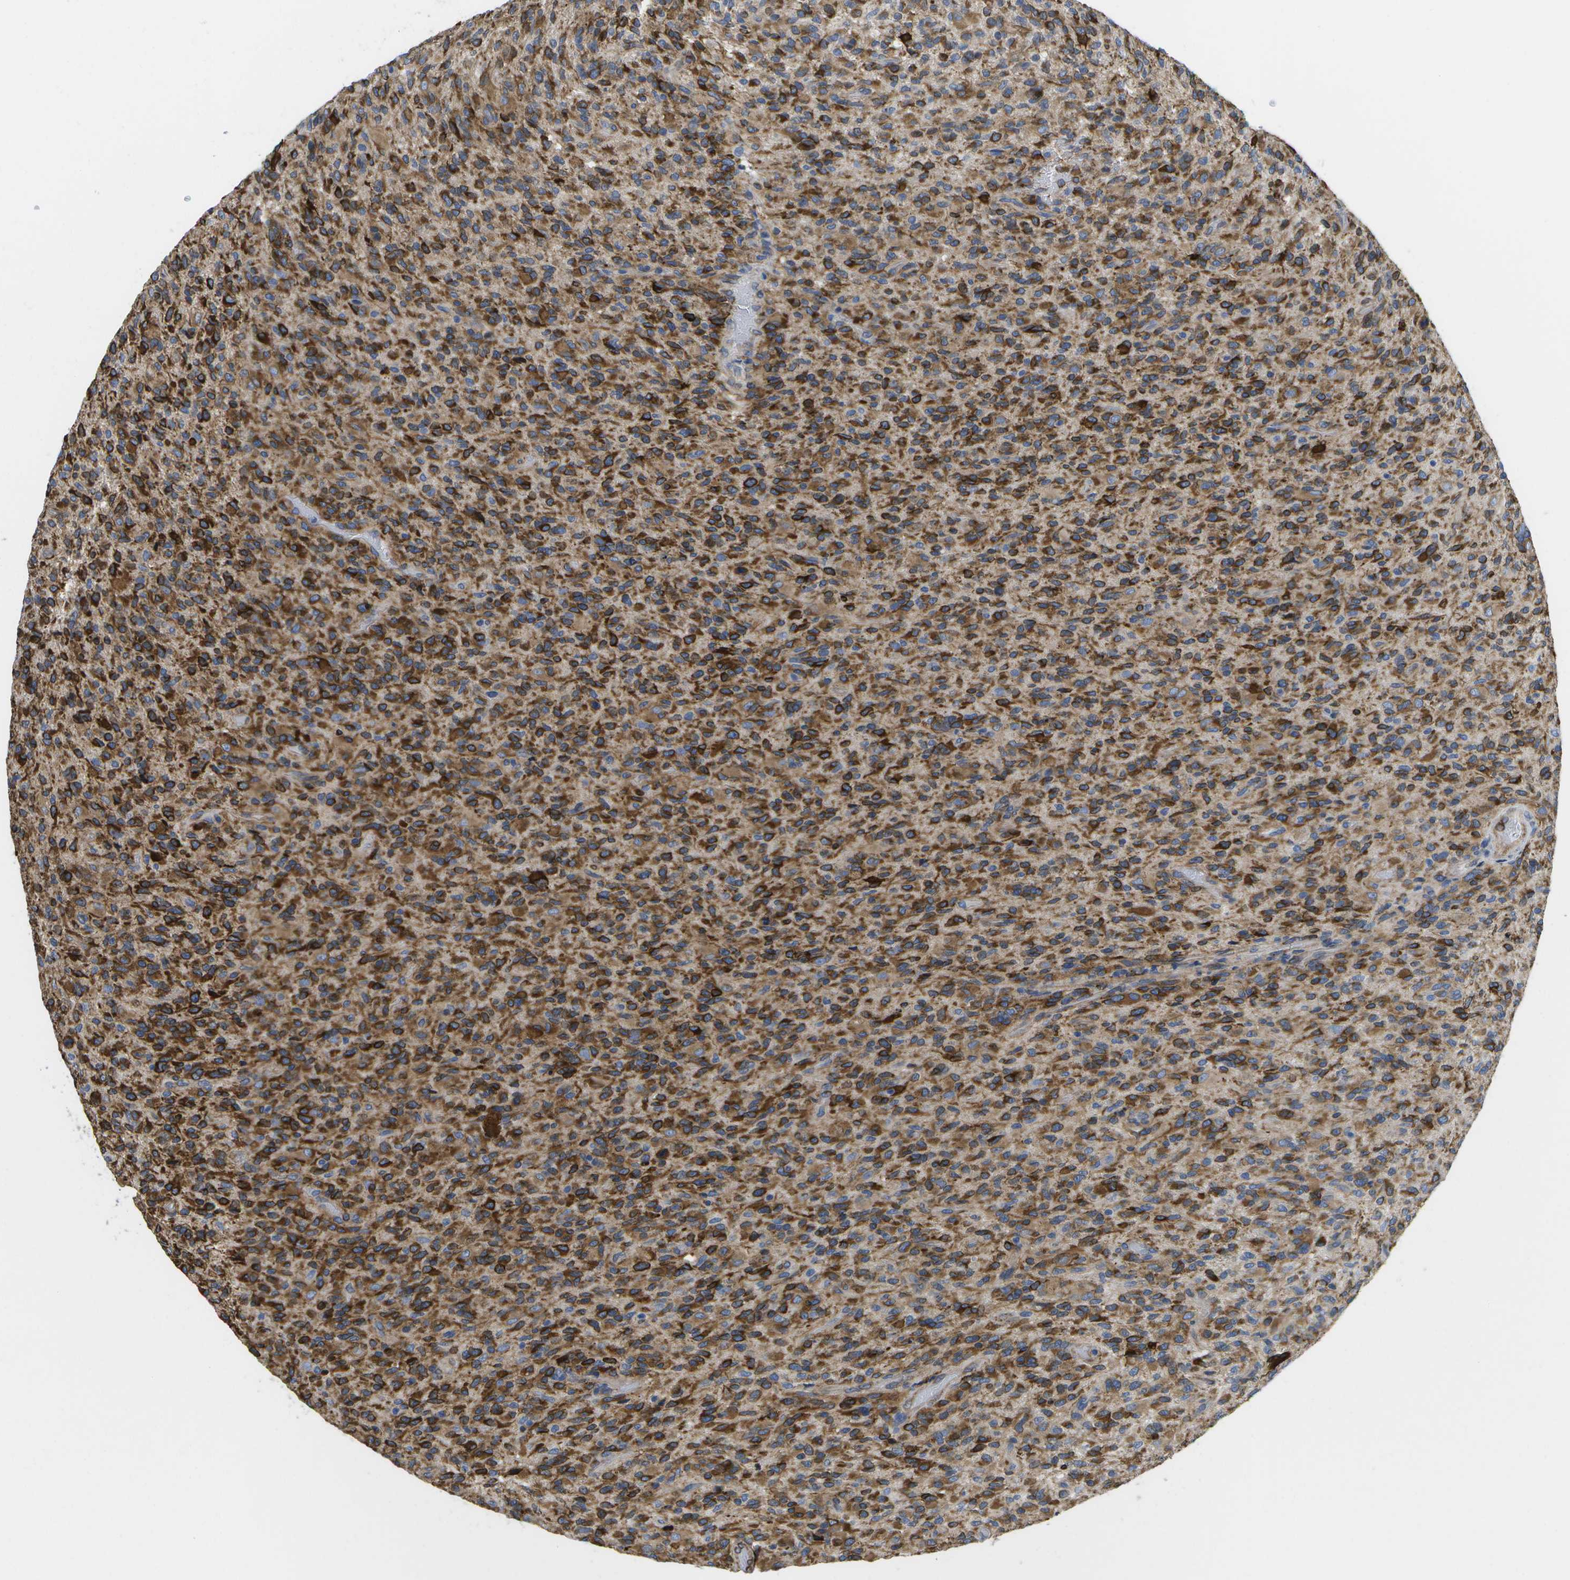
{"staining": {"intensity": "strong", "quantity": ">75%", "location": "cytoplasmic/membranous"}, "tissue": "glioma", "cell_type": "Tumor cells", "image_type": "cancer", "snomed": [{"axis": "morphology", "description": "Glioma, malignant, High grade"}, {"axis": "topography", "description": "Brain"}], "caption": "An image showing strong cytoplasmic/membranous positivity in approximately >75% of tumor cells in malignant glioma (high-grade), as visualized by brown immunohistochemical staining.", "gene": "ZDHHC17", "patient": {"sex": "male", "age": 71}}